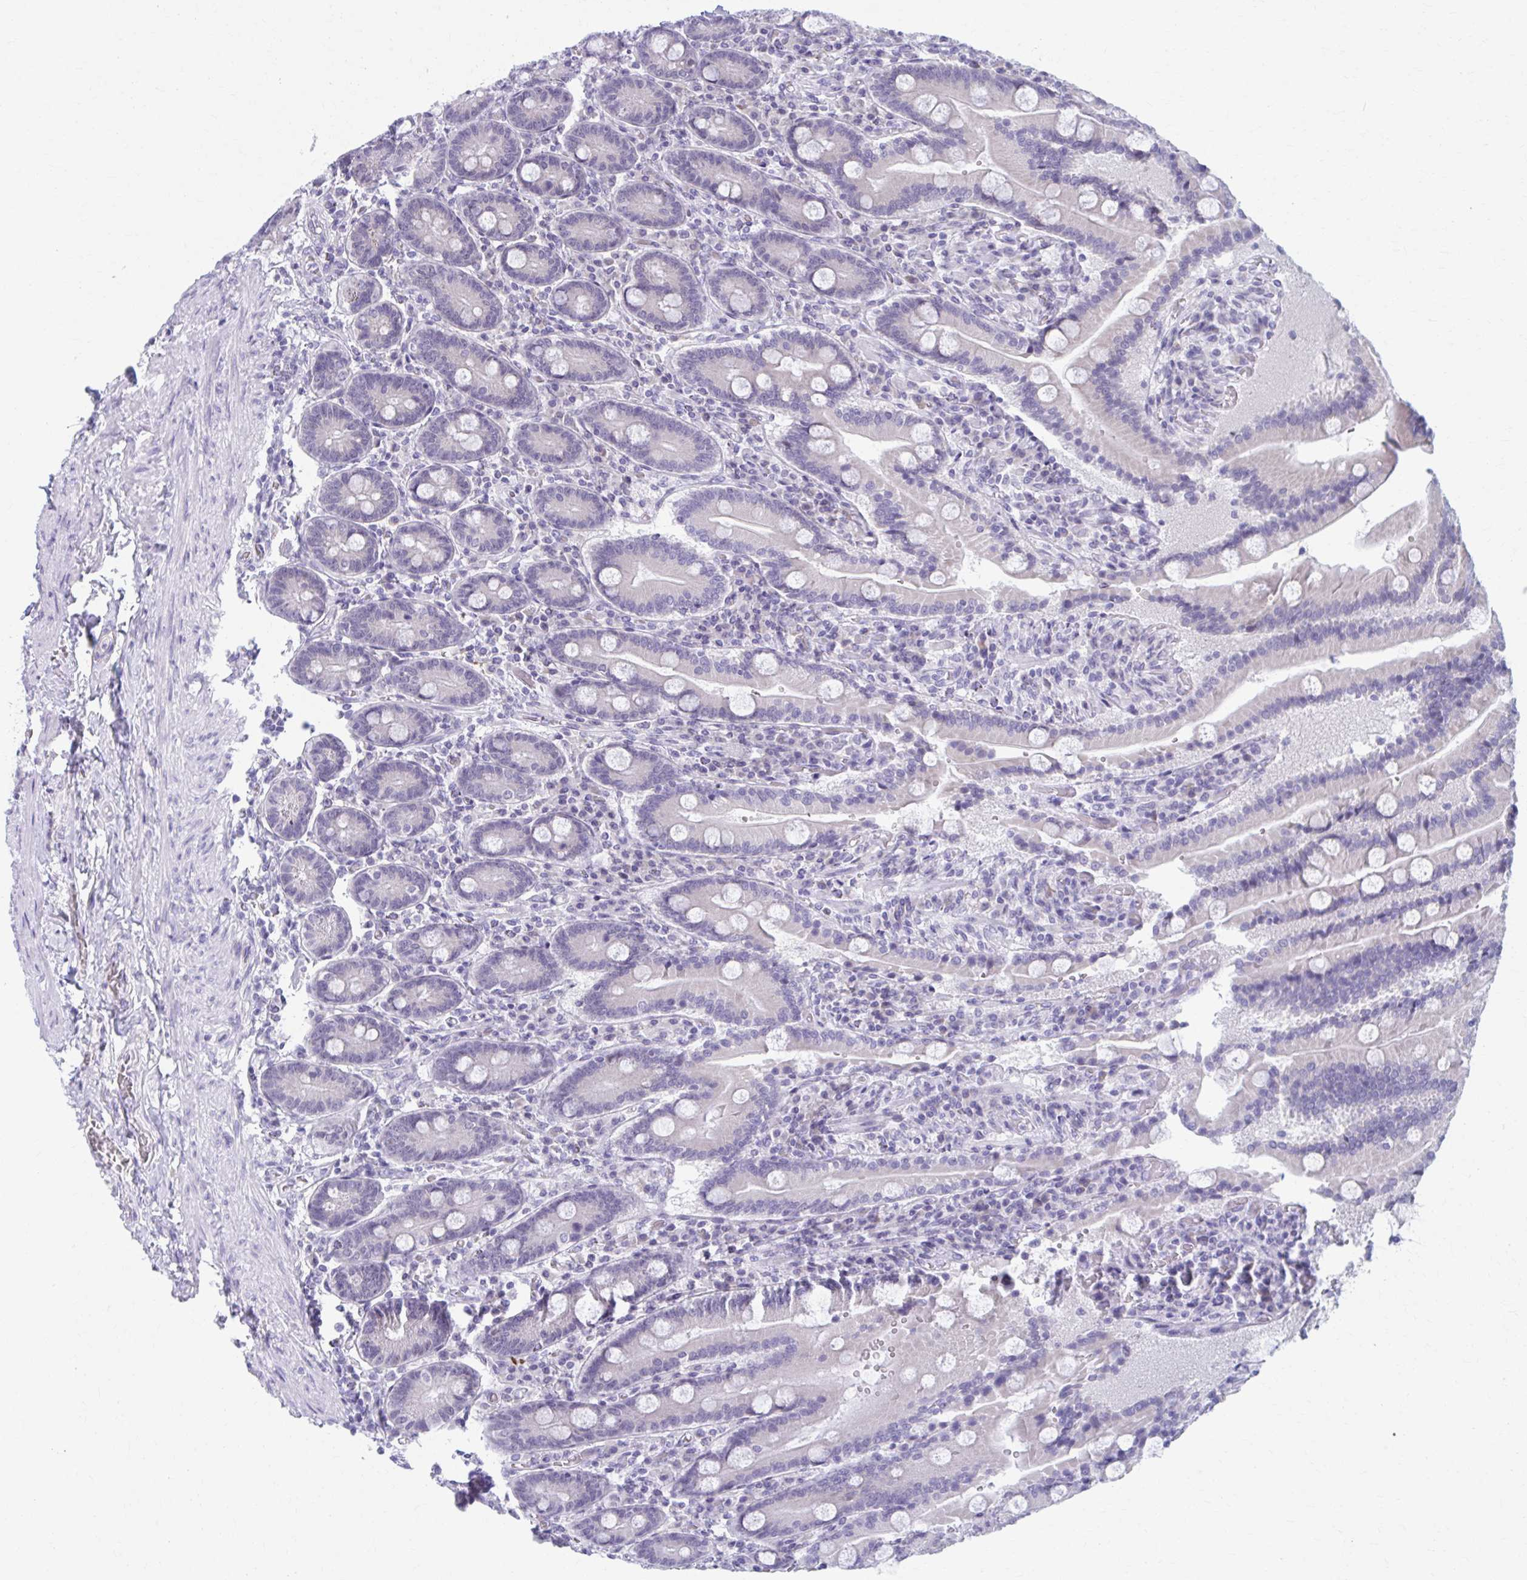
{"staining": {"intensity": "weak", "quantity": "25%-75%", "location": "nuclear"}, "tissue": "duodenum", "cell_type": "Glandular cells", "image_type": "normal", "snomed": [{"axis": "morphology", "description": "Normal tissue, NOS"}, {"axis": "topography", "description": "Duodenum"}], "caption": "High-magnification brightfield microscopy of benign duodenum stained with DAB (brown) and counterstained with hematoxylin (blue). glandular cells exhibit weak nuclear expression is appreciated in about25%-75% of cells.", "gene": "CCDC105", "patient": {"sex": "female", "age": 62}}